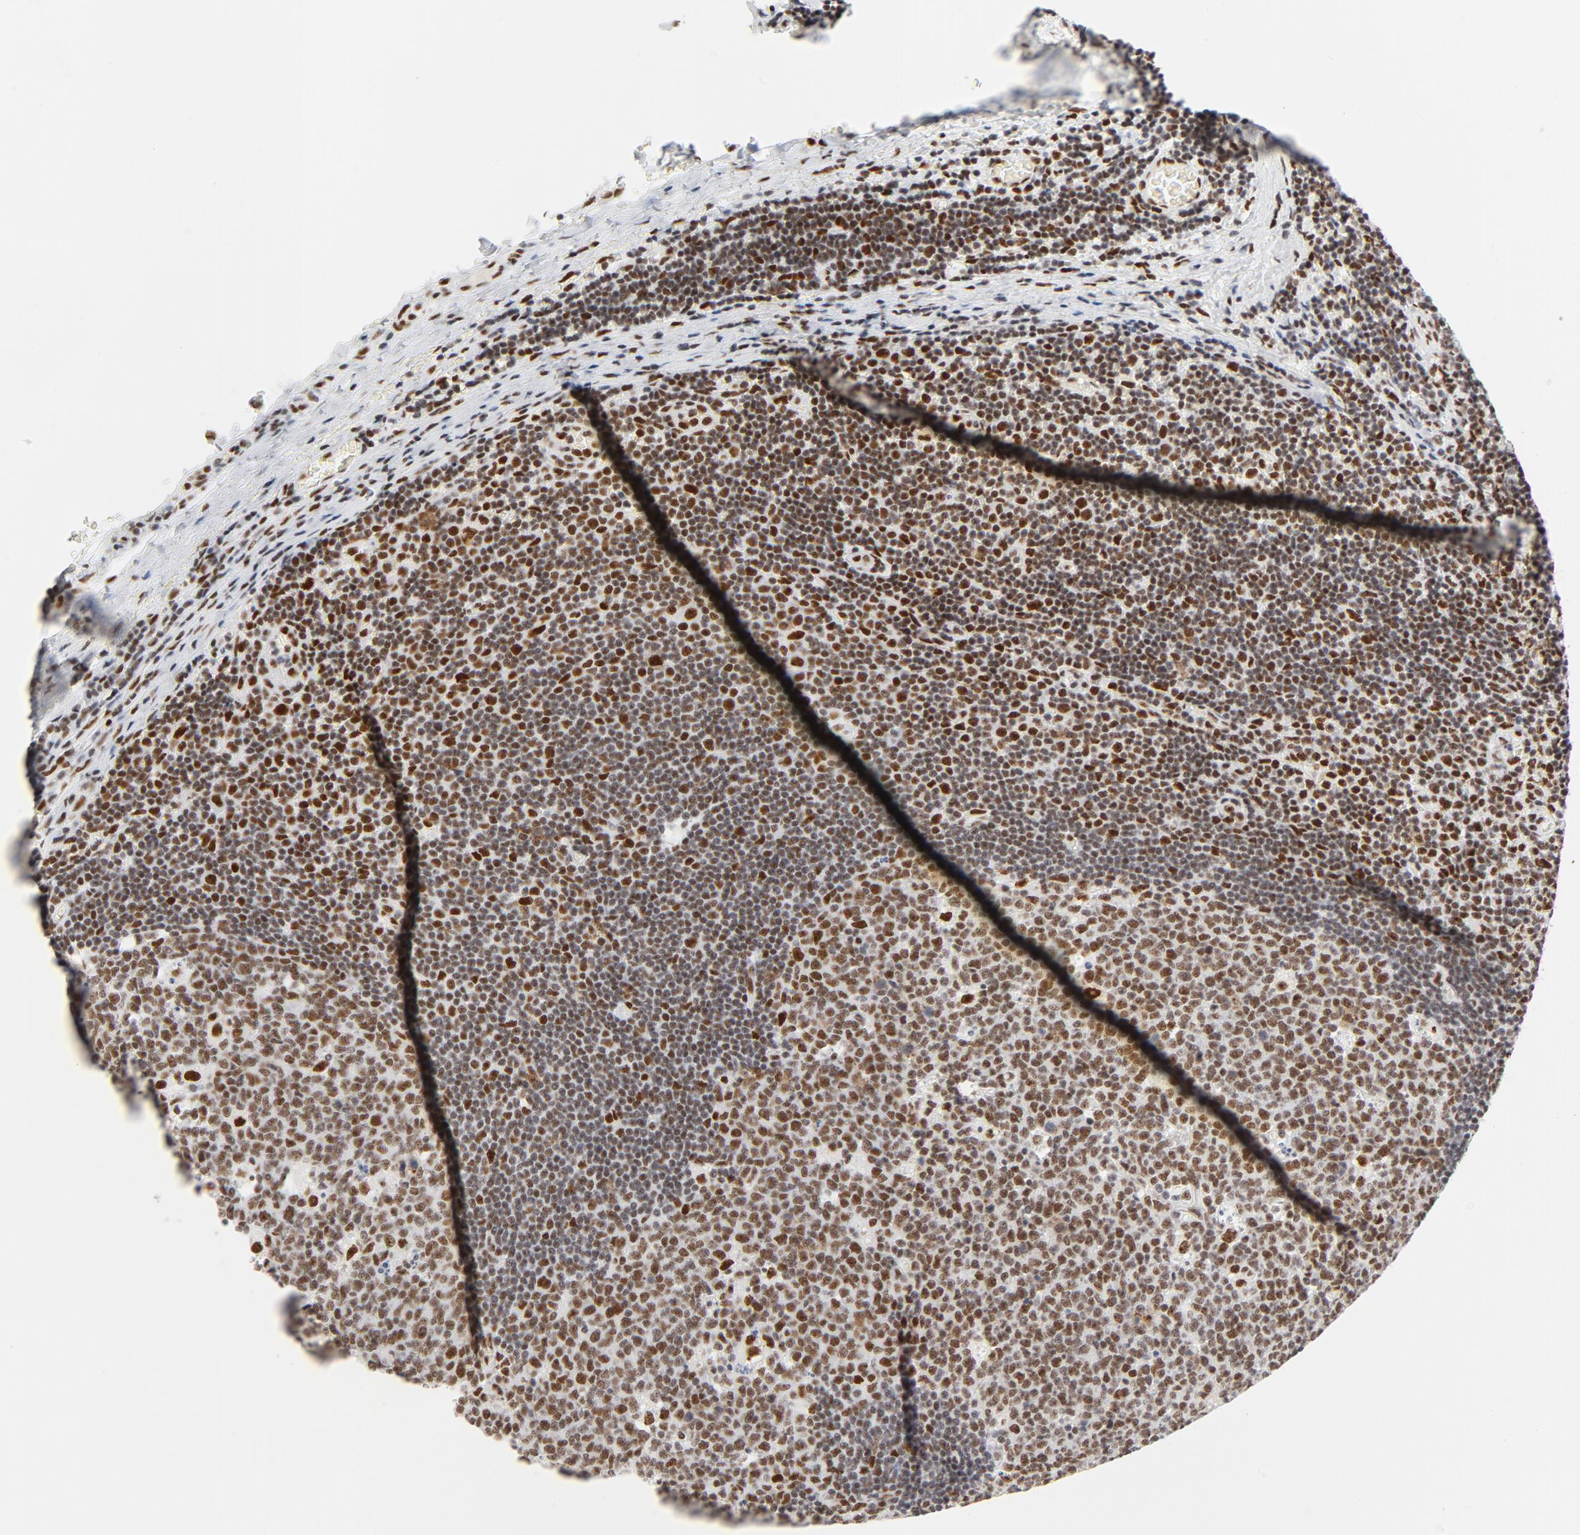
{"staining": {"intensity": "moderate", "quantity": ">75%", "location": "nuclear"}, "tissue": "lymph node", "cell_type": "Germinal center cells", "image_type": "normal", "snomed": [{"axis": "morphology", "description": "Normal tissue, NOS"}, {"axis": "topography", "description": "Lymph node"}, {"axis": "topography", "description": "Salivary gland"}], "caption": "A brown stain shows moderate nuclear staining of a protein in germinal center cells of unremarkable human lymph node.", "gene": "GTF2H1", "patient": {"sex": "male", "age": 8}}